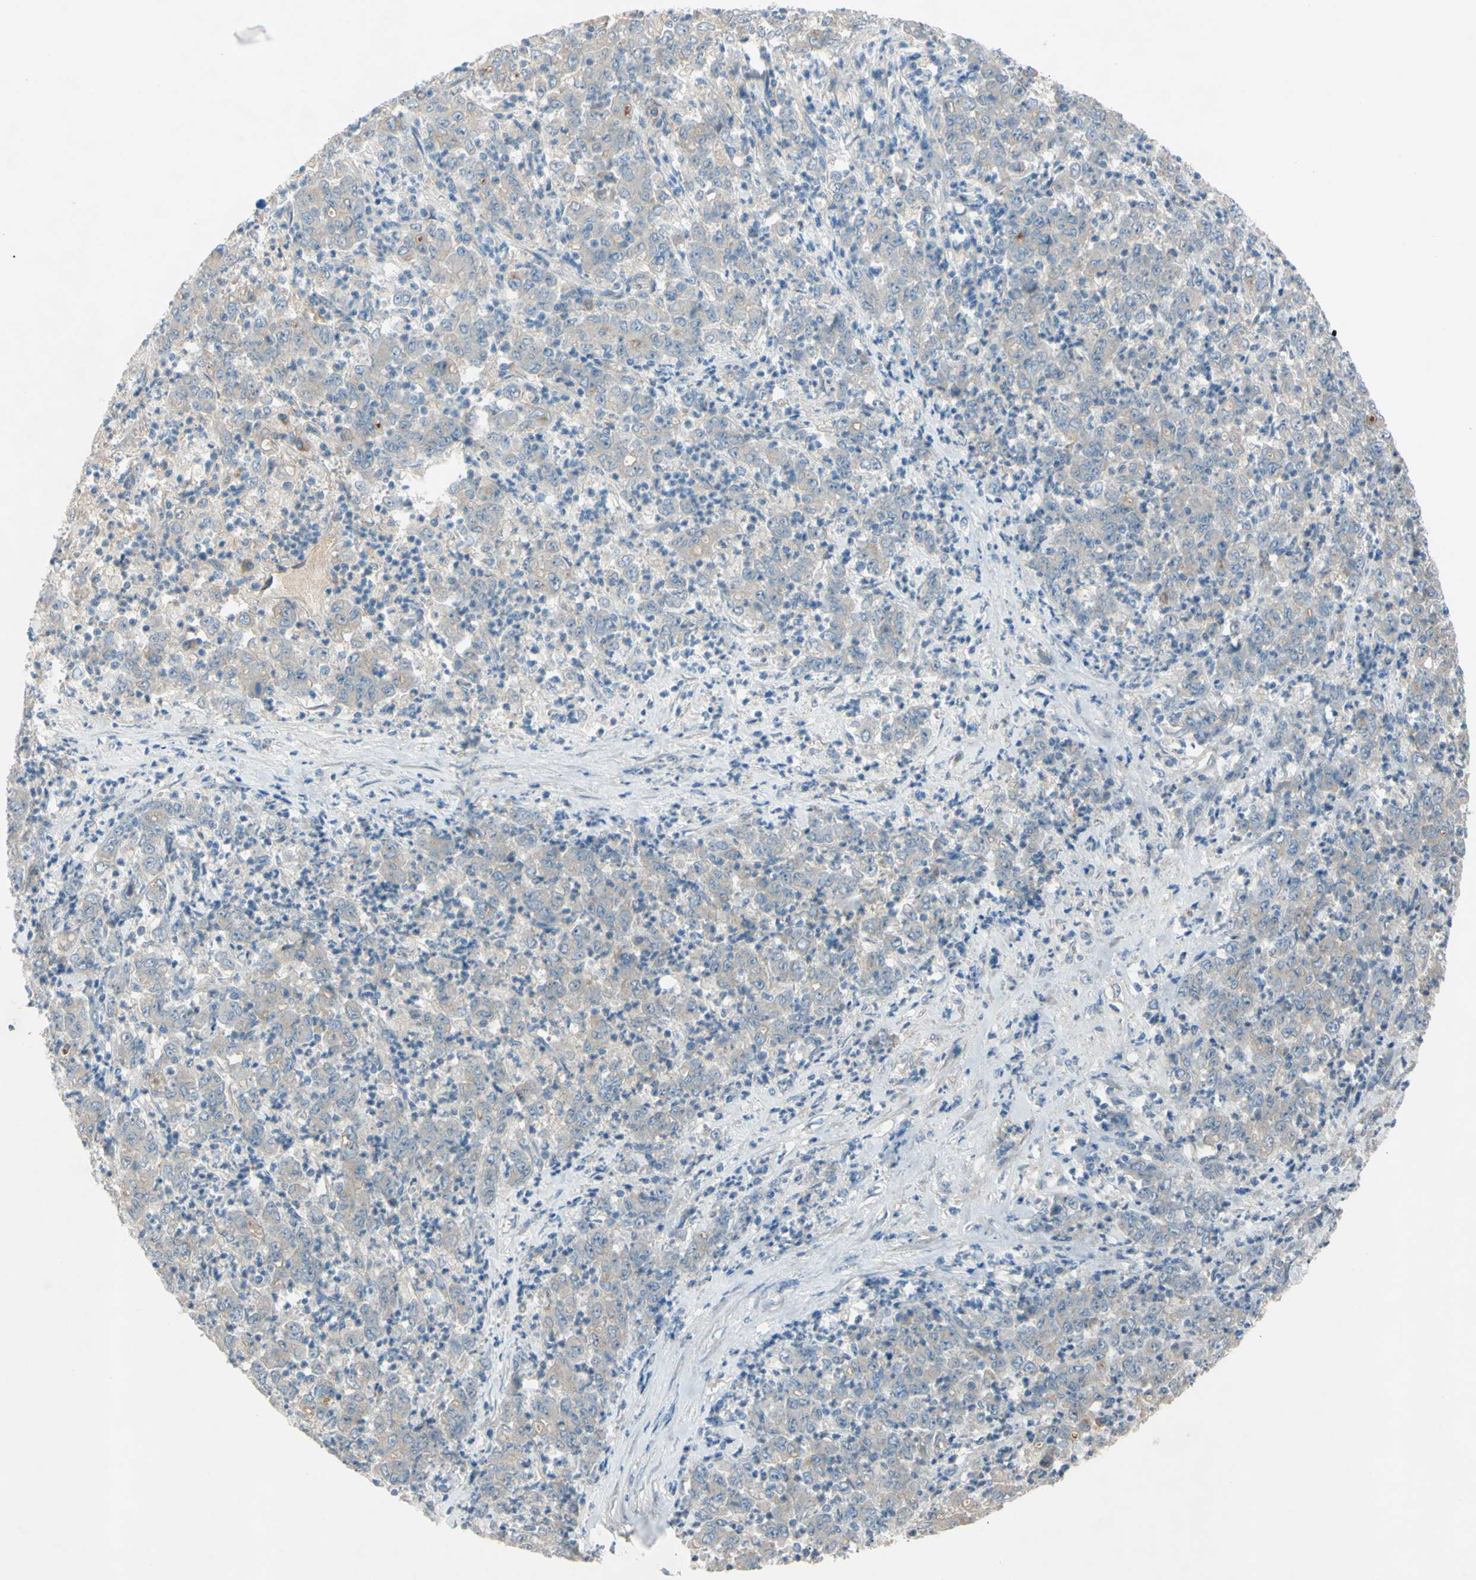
{"staining": {"intensity": "weak", "quantity": "<25%", "location": "cytoplasmic/membranous"}, "tissue": "stomach cancer", "cell_type": "Tumor cells", "image_type": "cancer", "snomed": [{"axis": "morphology", "description": "Adenocarcinoma, NOS"}, {"axis": "topography", "description": "Stomach, lower"}], "caption": "An image of stomach adenocarcinoma stained for a protein demonstrates no brown staining in tumor cells.", "gene": "ATRN", "patient": {"sex": "female", "age": 71}}